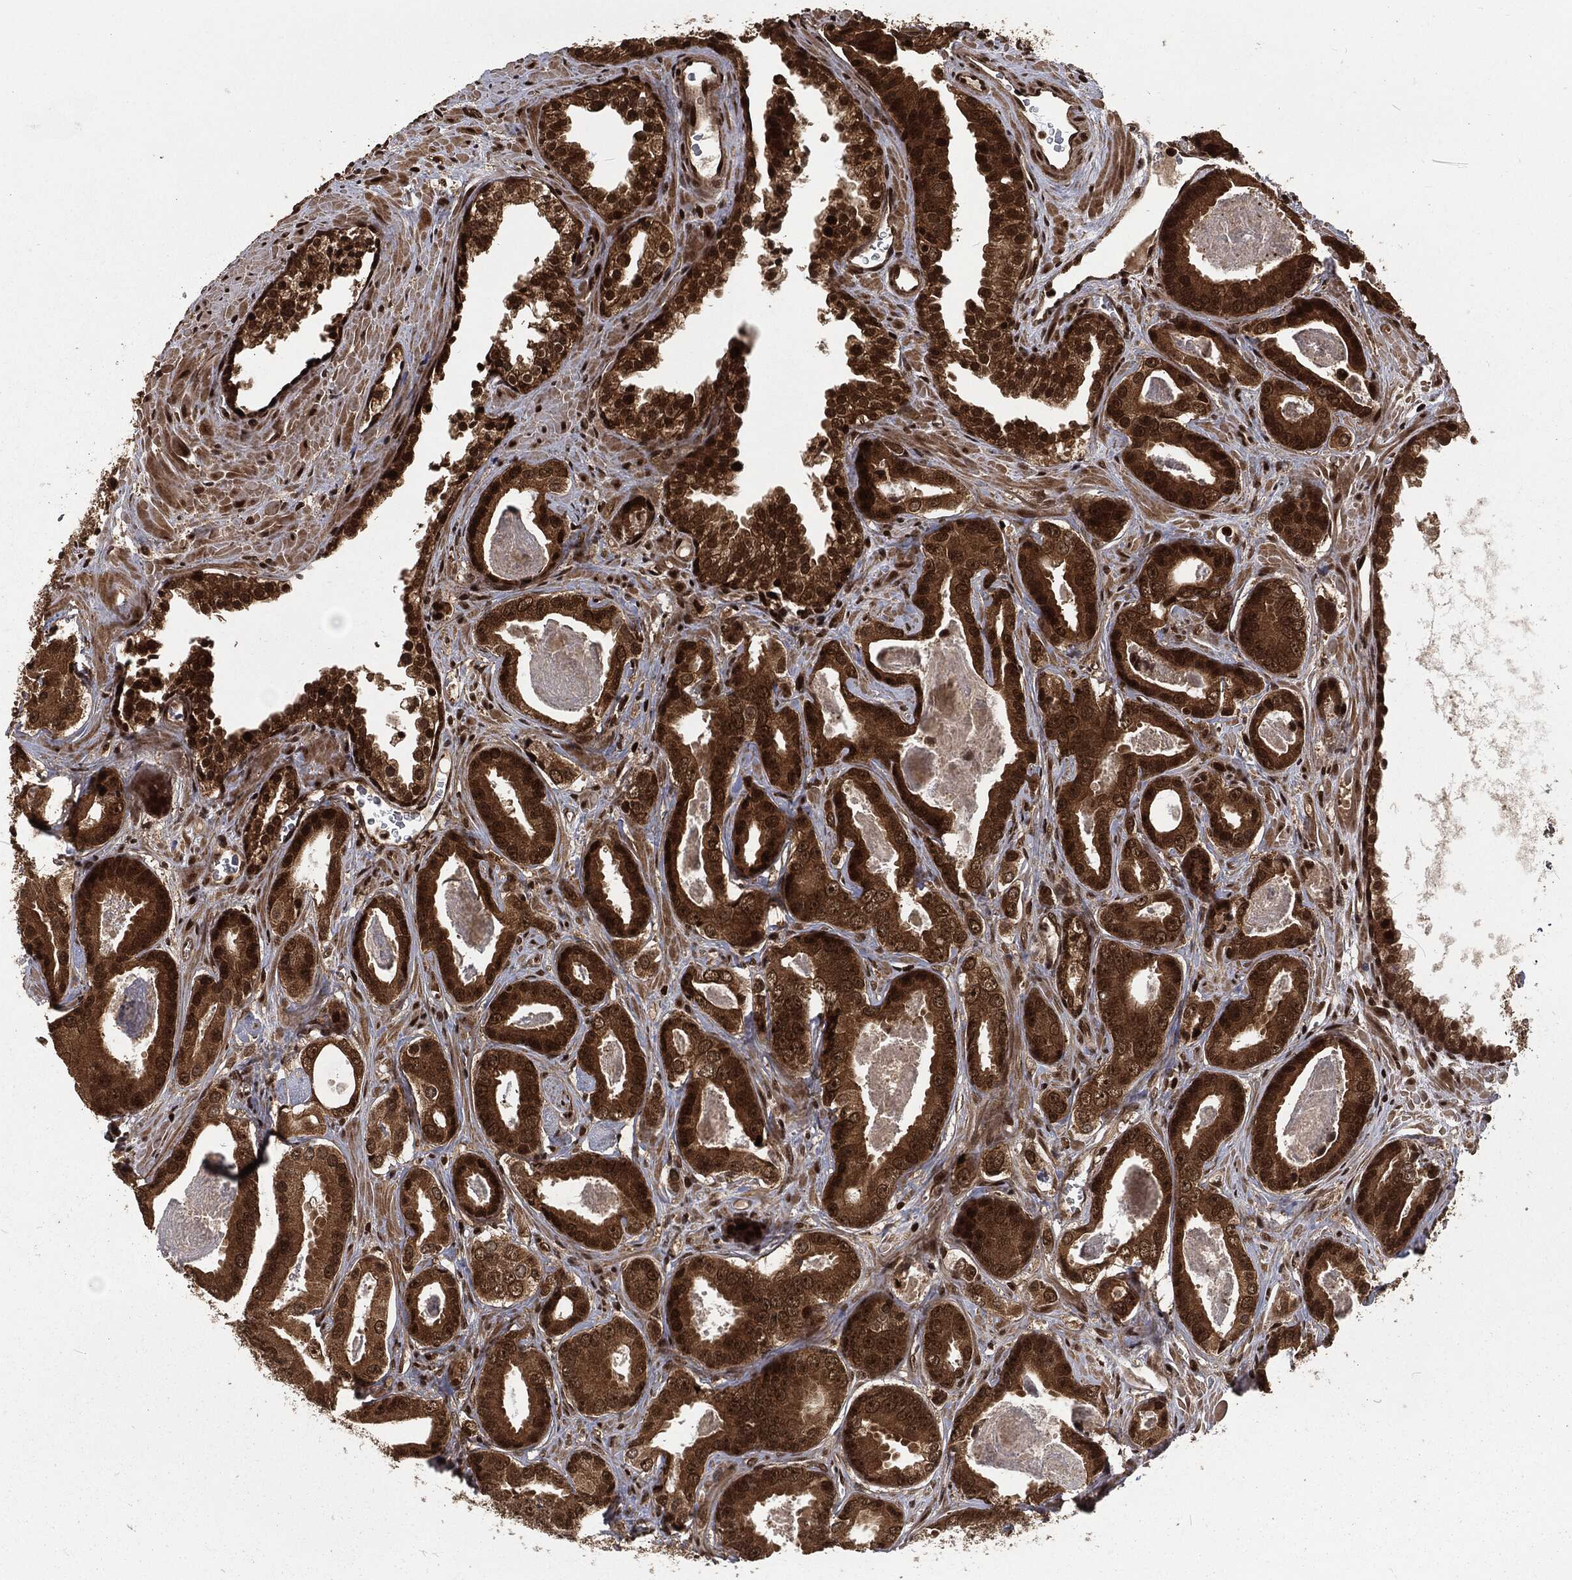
{"staining": {"intensity": "strong", "quantity": ">75%", "location": "cytoplasmic/membranous,nuclear"}, "tissue": "prostate cancer", "cell_type": "Tumor cells", "image_type": "cancer", "snomed": [{"axis": "morphology", "description": "Adenocarcinoma, NOS"}, {"axis": "topography", "description": "Prostate"}], "caption": "Brown immunohistochemical staining in human prostate cancer demonstrates strong cytoplasmic/membranous and nuclear expression in approximately >75% of tumor cells. The staining was performed using DAB to visualize the protein expression in brown, while the nuclei were stained in blue with hematoxylin (Magnification: 20x).", "gene": "NGRN", "patient": {"sex": "male", "age": 61}}